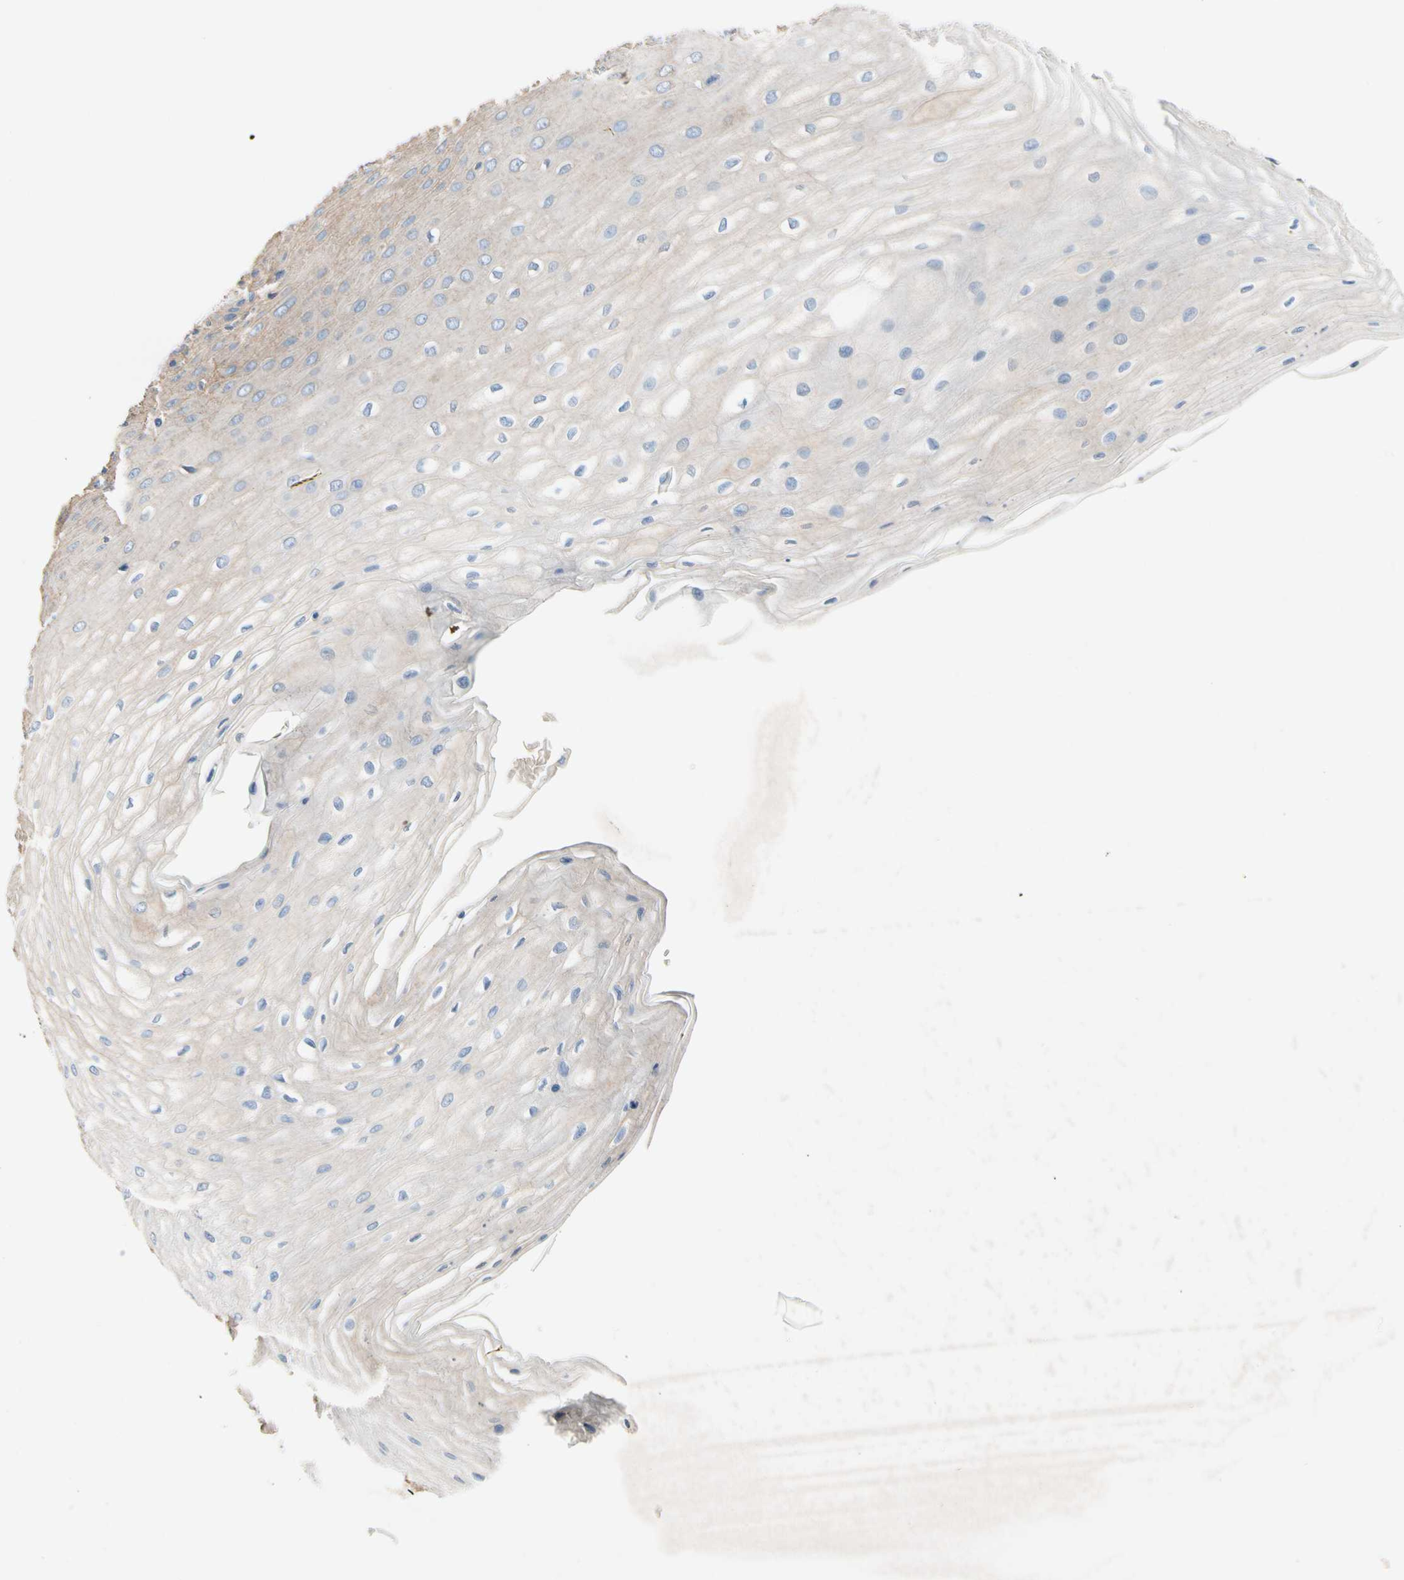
{"staining": {"intensity": "weak", "quantity": "25%-75%", "location": "cytoplasmic/membranous"}, "tissue": "esophagus", "cell_type": "Squamous epithelial cells", "image_type": "normal", "snomed": [{"axis": "morphology", "description": "Normal tissue, NOS"}, {"axis": "morphology", "description": "Squamous cell carcinoma, NOS"}, {"axis": "topography", "description": "Esophagus"}], "caption": "Immunohistochemical staining of normal esophagus reveals 25%-75% levels of weak cytoplasmic/membranous protein staining in approximately 25%-75% of squamous epithelial cells.", "gene": "CA14", "patient": {"sex": "male", "age": 65}}